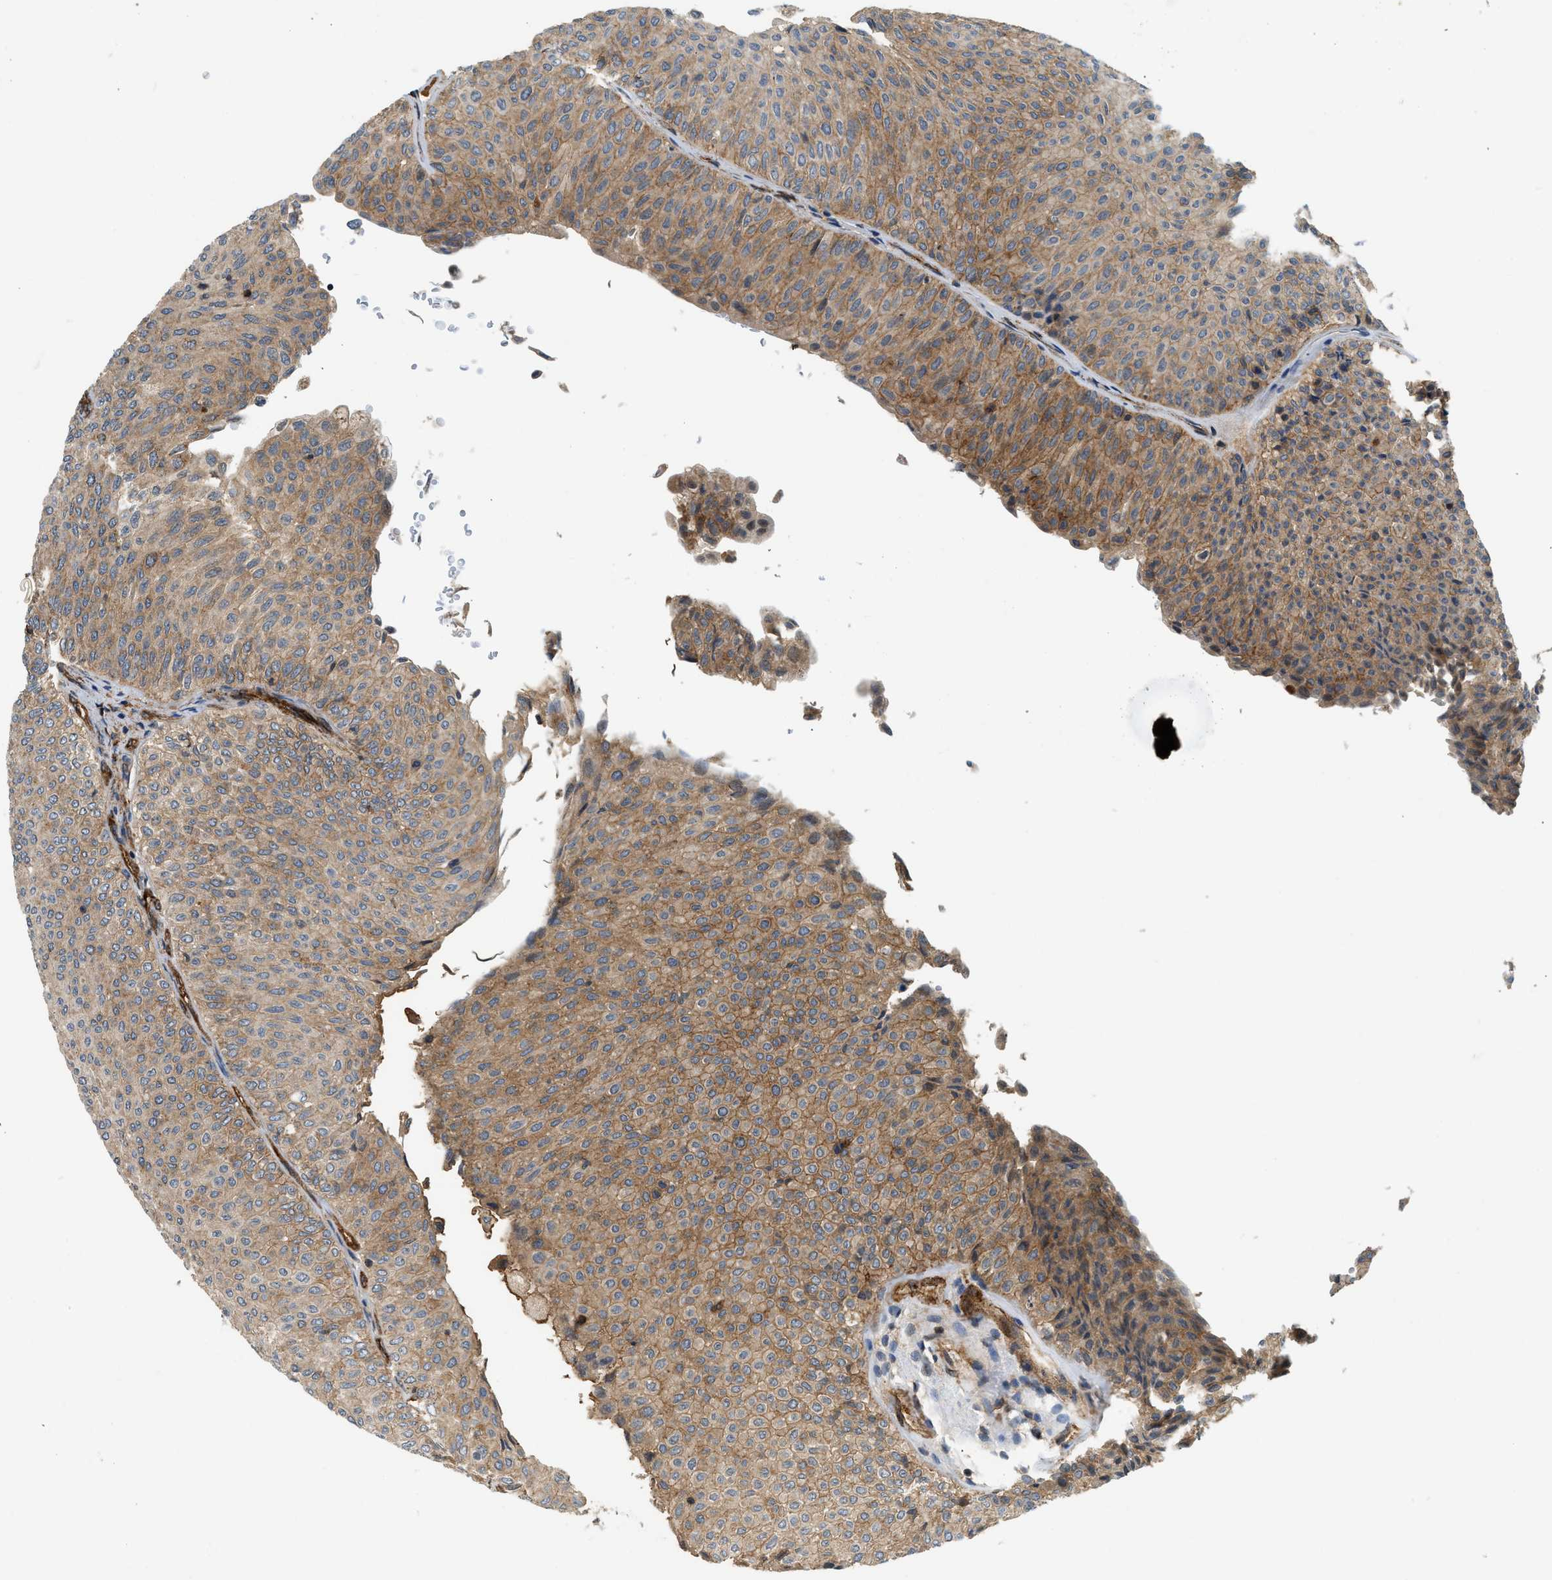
{"staining": {"intensity": "moderate", "quantity": ">75%", "location": "cytoplasmic/membranous"}, "tissue": "urothelial cancer", "cell_type": "Tumor cells", "image_type": "cancer", "snomed": [{"axis": "morphology", "description": "Urothelial carcinoma, Low grade"}, {"axis": "topography", "description": "Urinary bladder"}], "caption": "This photomicrograph demonstrates IHC staining of human low-grade urothelial carcinoma, with medium moderate cytoplasmic/membranous positivity in approximately >75% of tumor cells.", "gene": "HIP1", "patient": {"sex": "male", "age": 78}}